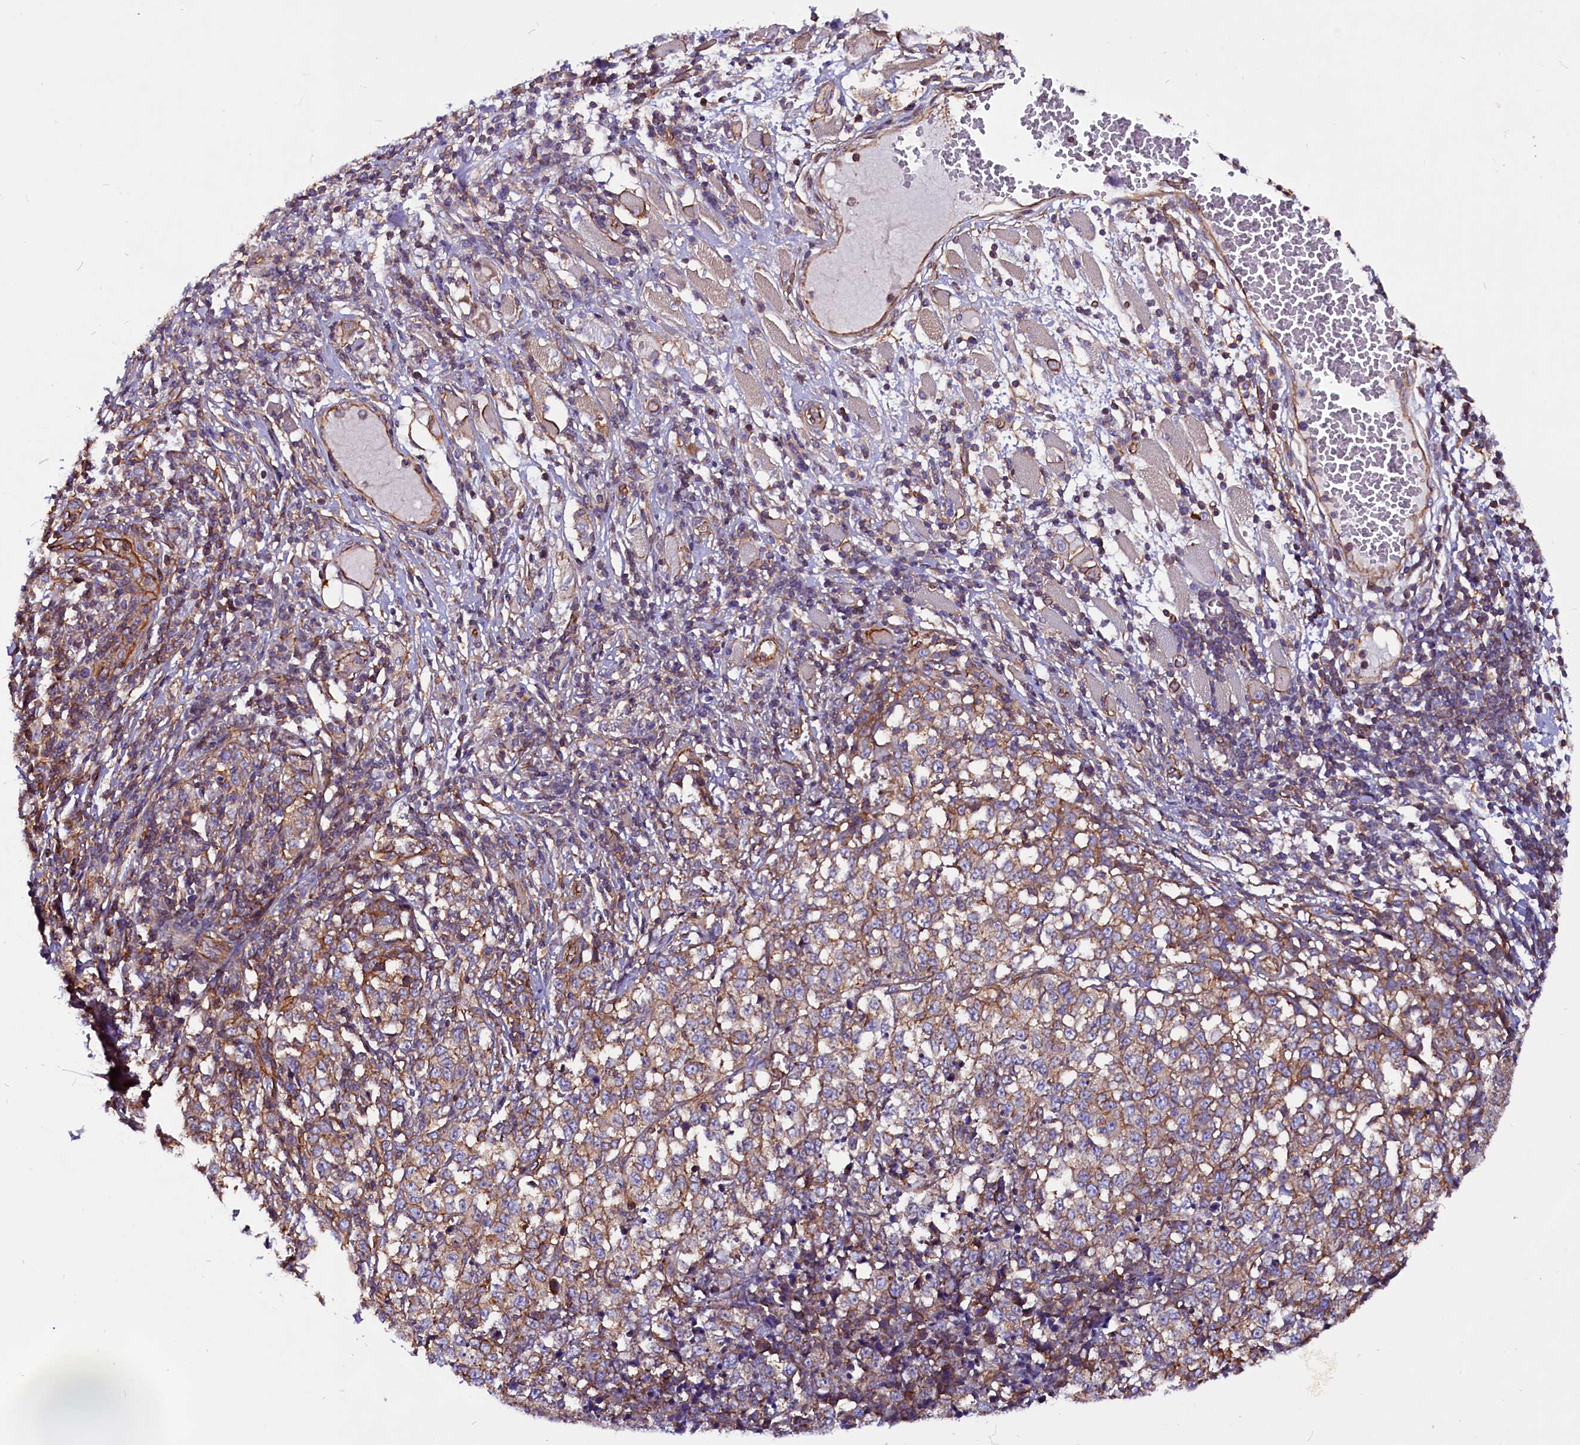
{"staining": {"intensity": "moderate", "quantity": "25%-75%", "location": "cytoplasmic/membranous"}, "tissue": "melanoma", "cell_type": "Tumor cells", "image_type": "cancer", "snomed": [{"axis": "morphology", "description": "Malignant melanoma, NOS"}, {"axis": "topography", "description": "Skin"}], "caption": "A histopathology image of malignant melanoma stained for a protein shows moderate cytoplasmic/membranous brown staining in tumor cells.", "gene": "ZNF749", "patient": {"sex": "female", "age": 72}}